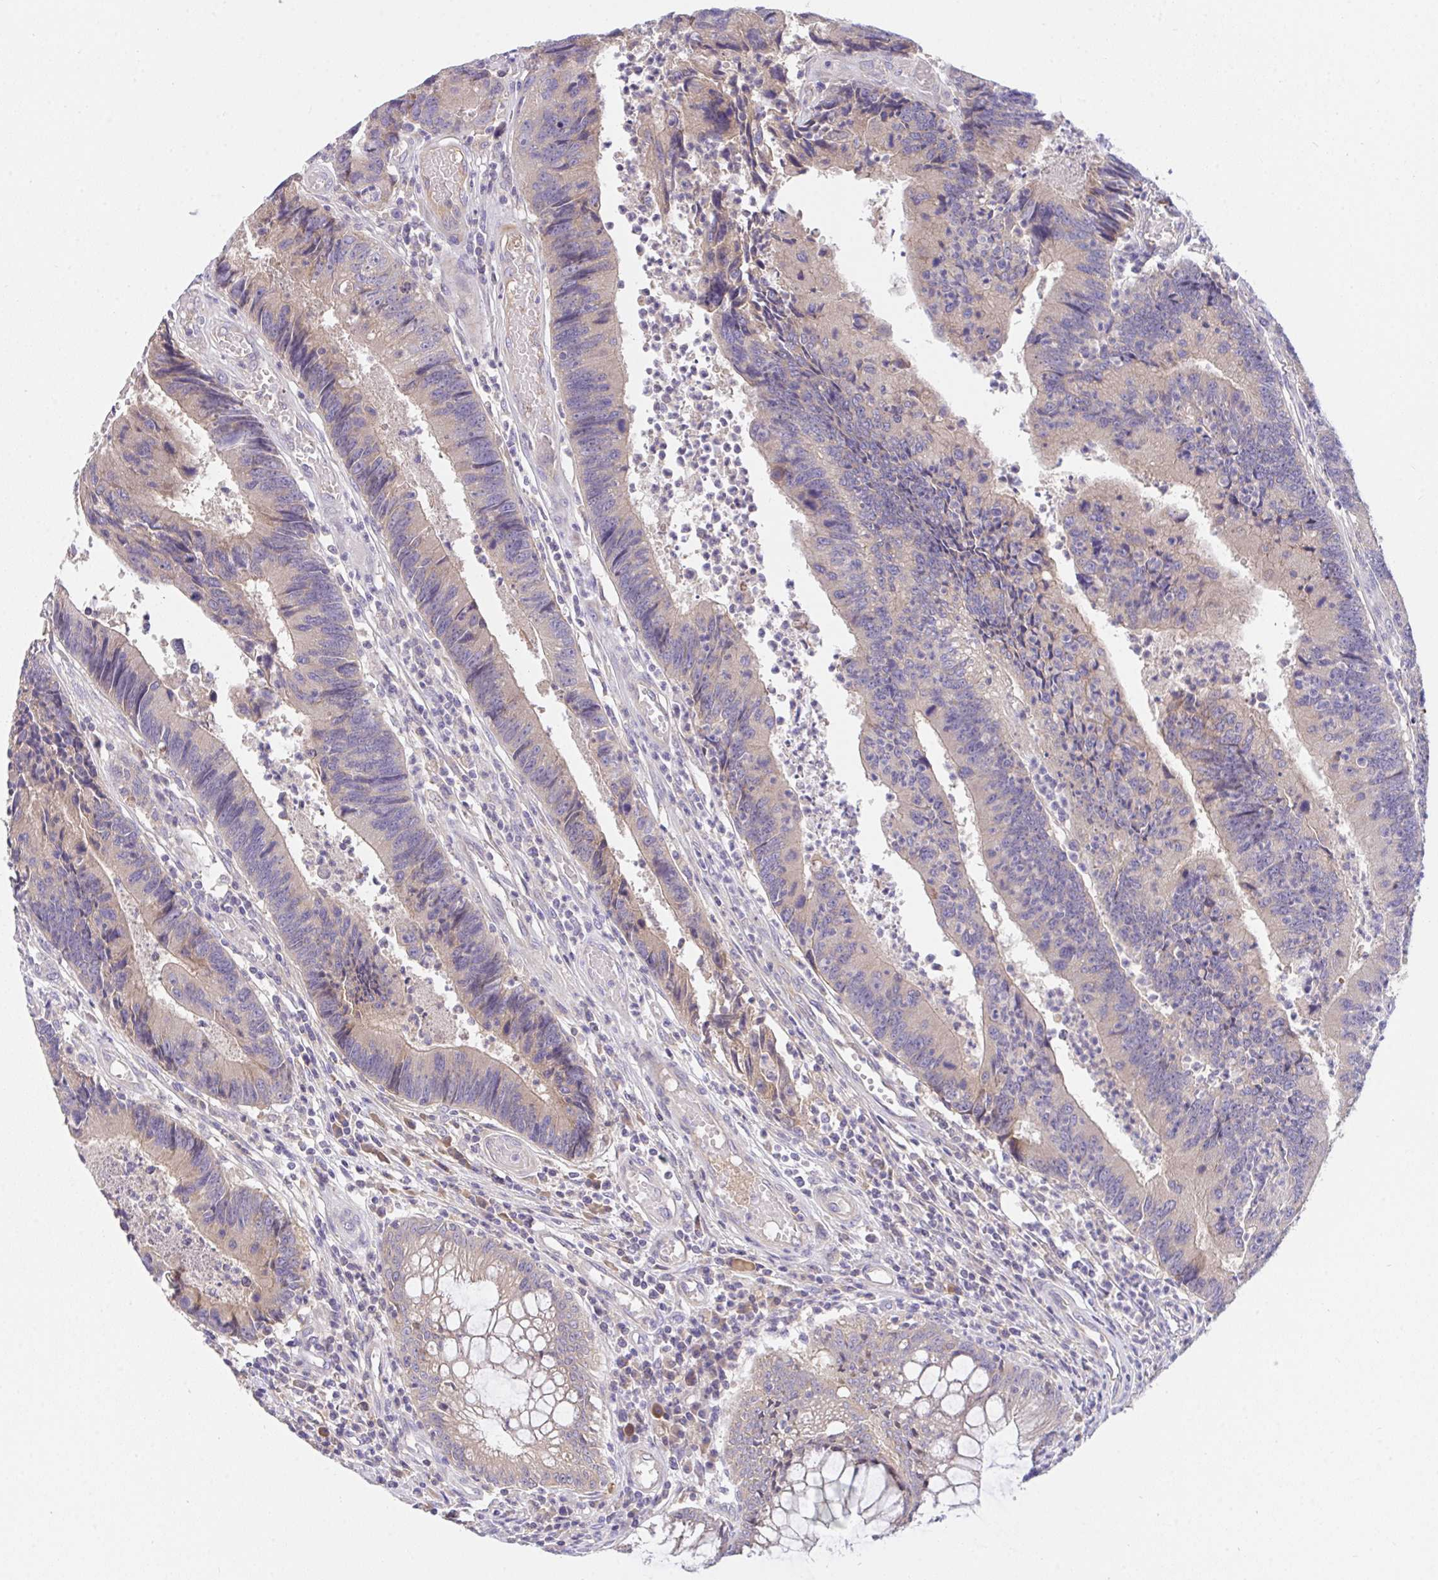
{"staining": {"intensity": "weak", "quantity": "25%-75%", "location": "cytoplasmic/membranous"}, "tissue": "colorectal cancer", "cell_type": "Tumor cells", "image_type": "cancer", "snomed": [{"axis": "morphology", "description": "Adenocarcinoma, NOS"}, {"axis": "topography", "description": "Colon"}], "caption": "Colorectal cancer (adenocarcinoma) stained with immunohistochemistry demonstrates weak cytoplasmic/membranous expression in about 25%-75% of tumor cells.", "gene": "ZNF581", "patient": {"sex": "female", "age": 67}}